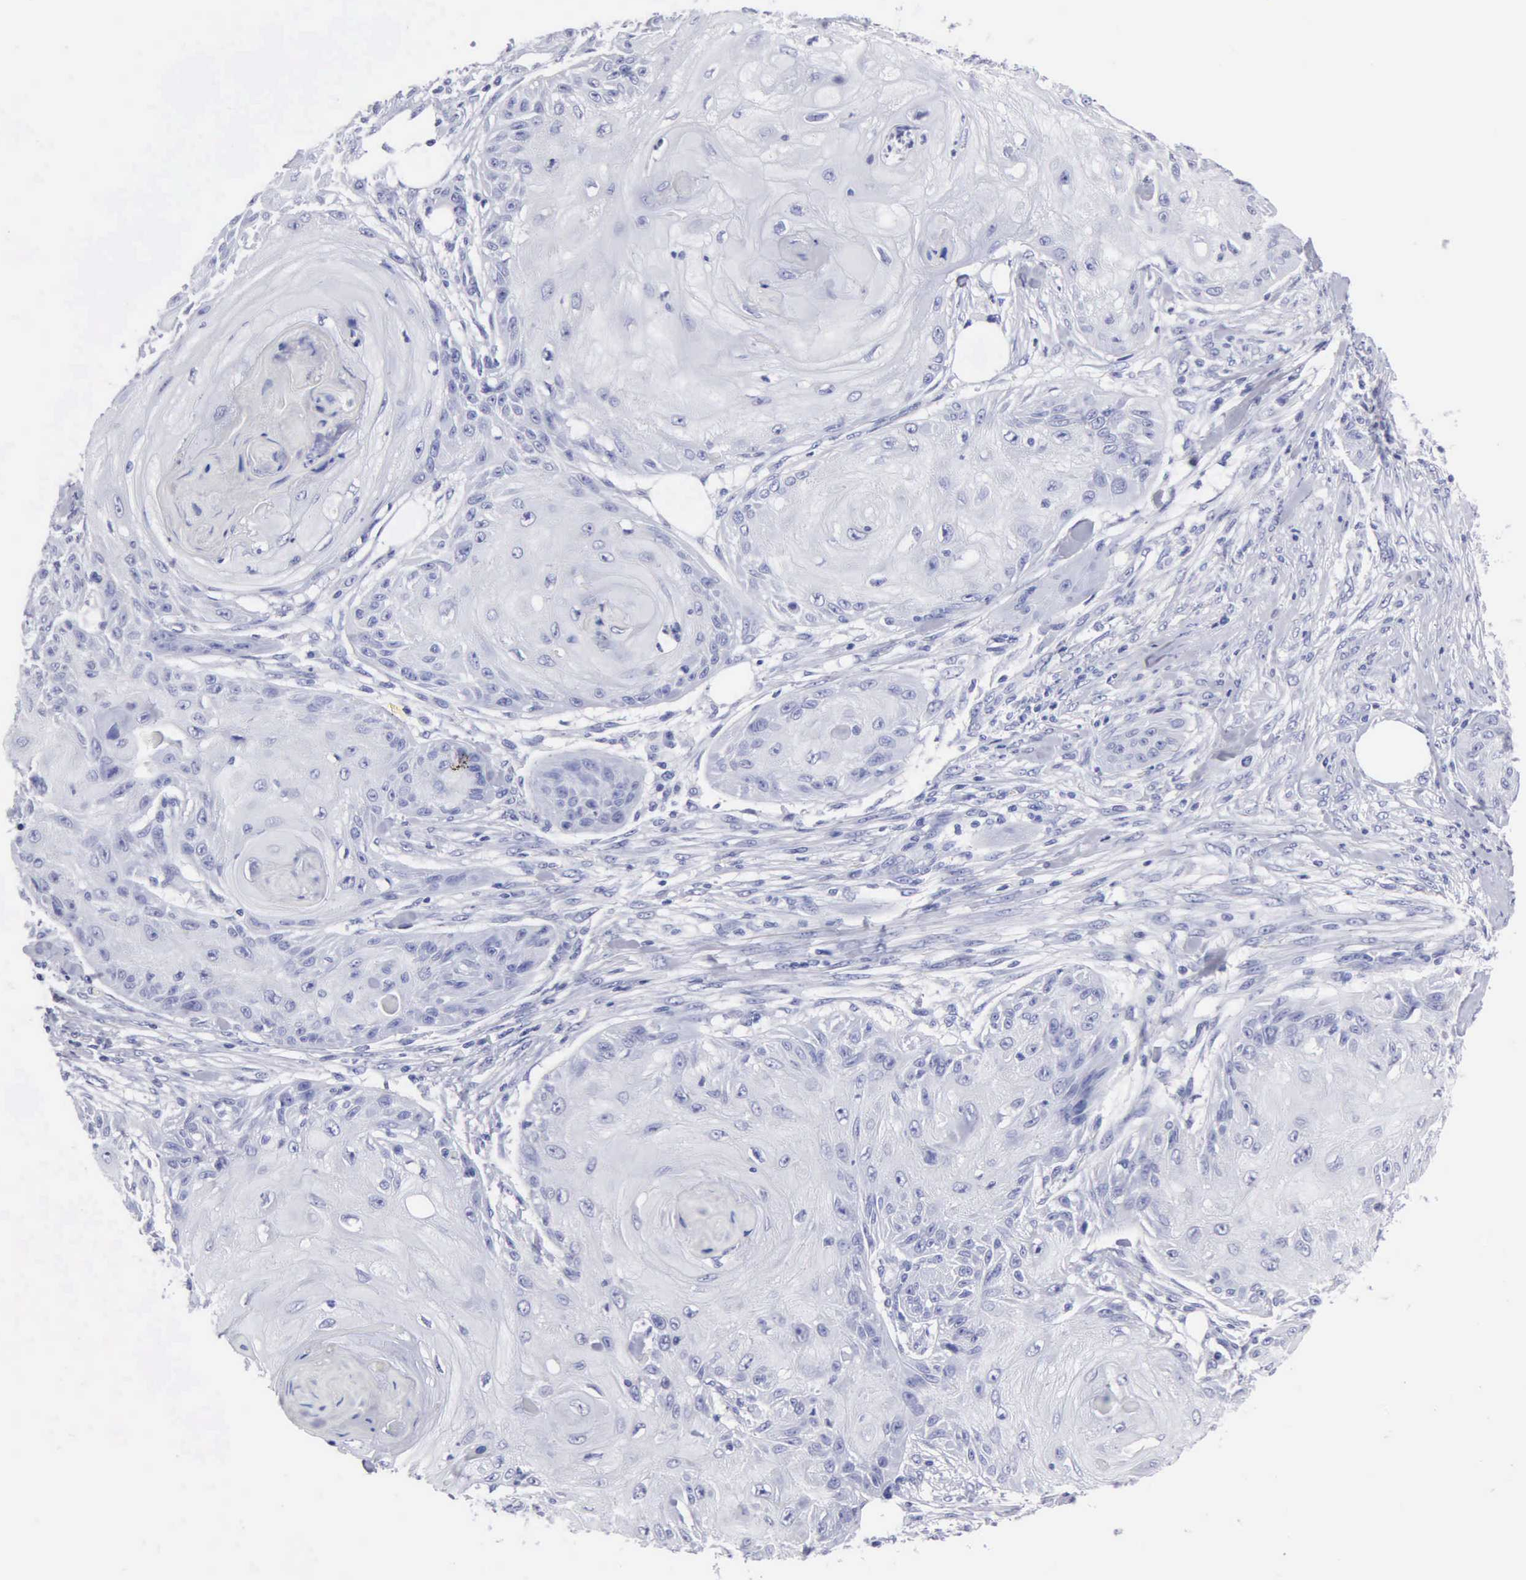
{"staining": {"intensity": "negative", "quantity": "none", "location": "none"}, "tissue": "skin cancer", "cell_type": "Tumor cells", "image_type": "cancer", "snomed": [{"axis": "morphology", "description": "Squamous cell carcinoma, NOS"}, {"axis": "topography", "description": "Skin"}], "caption": "Image shows no protein expression in tumor cells of squamous cell carcinoma (skin) tissue.", "gene": "CYP19A1", "patient": {"sex": "female", "age": 88}}